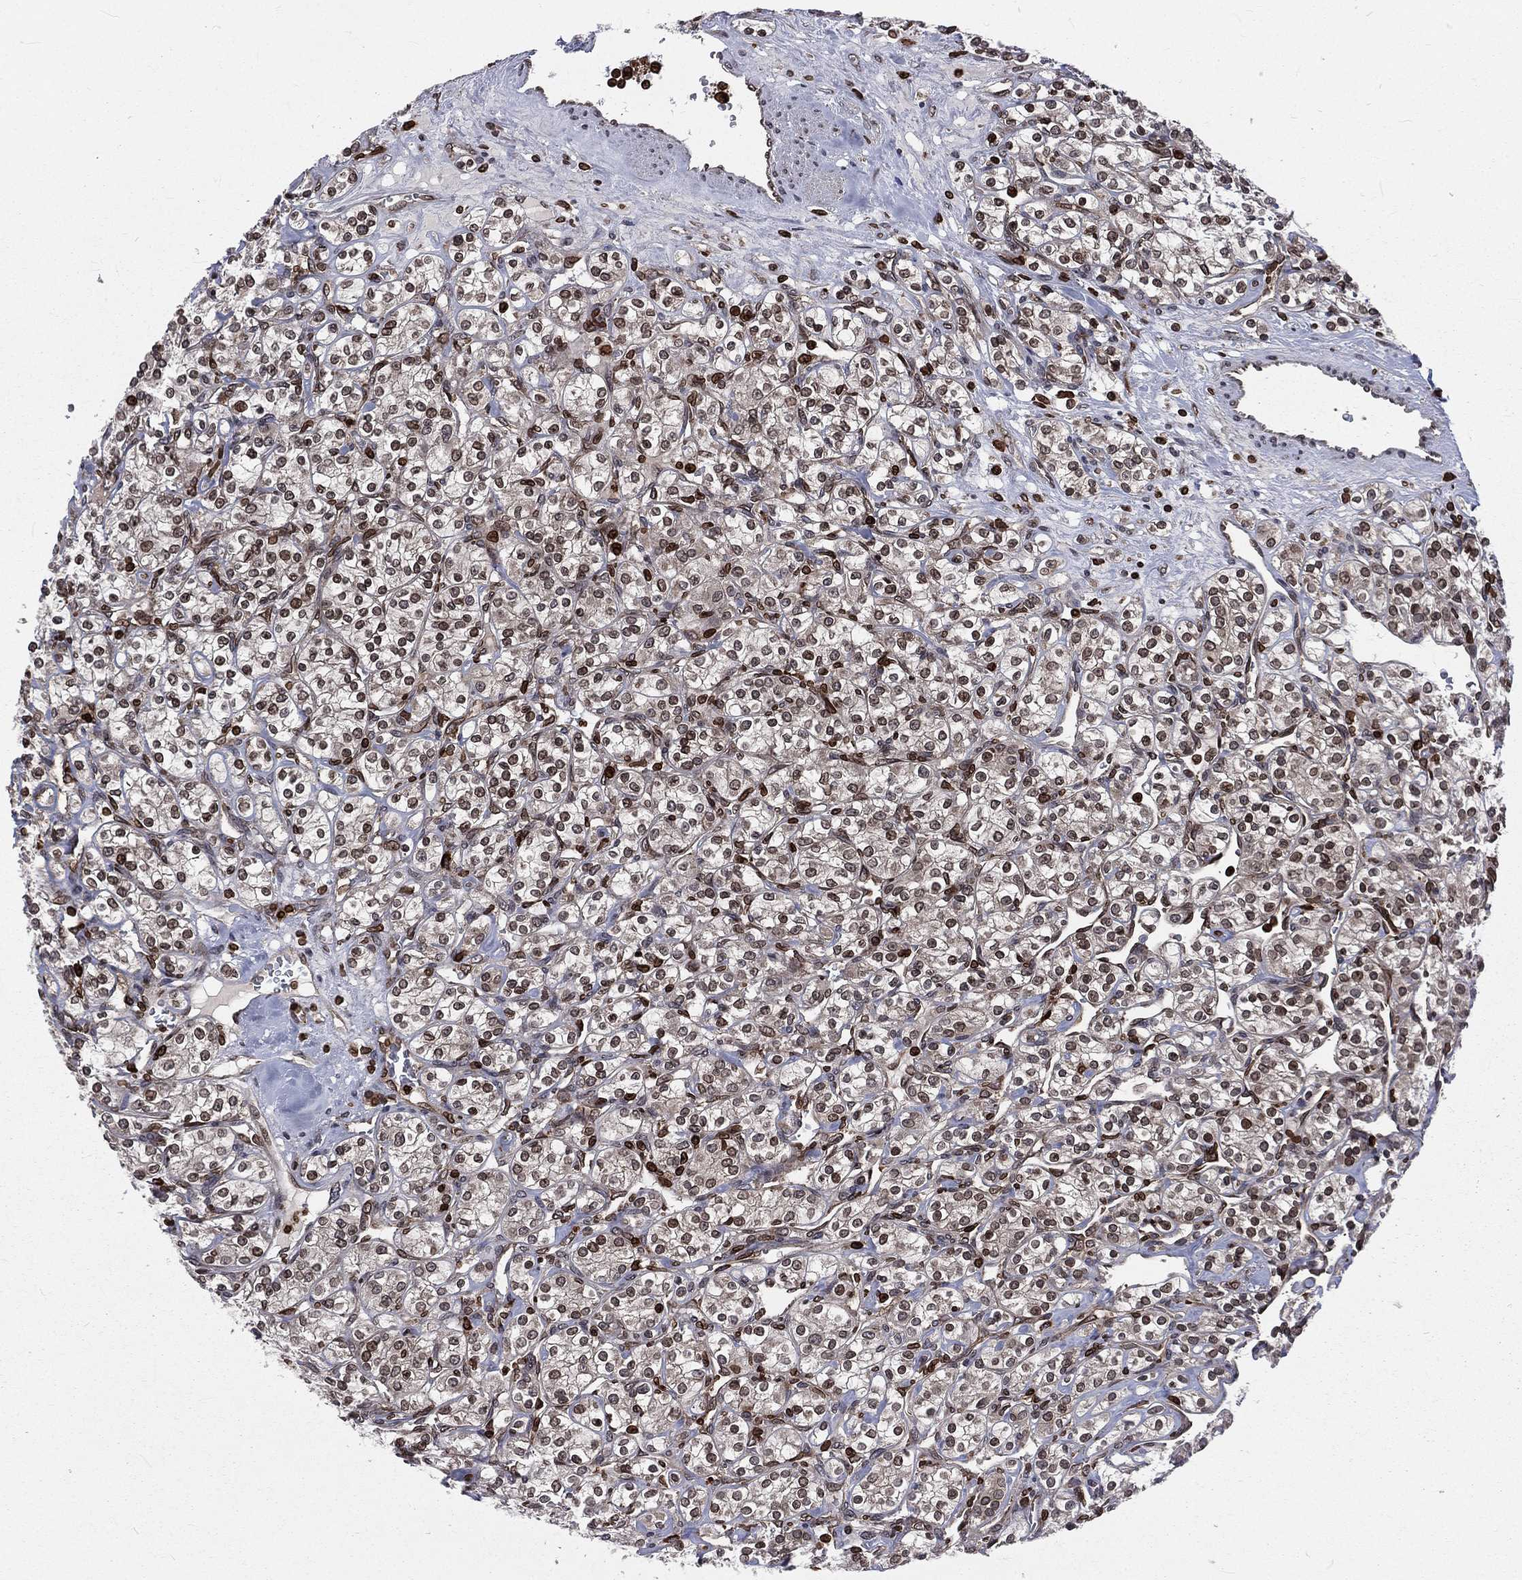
{"staining": {"intensity": "moderate", "quantity": "<25%", "location": "cytoplasmic/membranous,nuclear"}, "tissue": "renal cancer", "cell_type": "Tumor cells", "image_type": "cancer", "snomed": [{"axis": "morphology", "description": "Adenocarcinoma, NOS"}, {"axis": "topography", "description": "Kidney"}], "caption": "A low amount of moderate cytoplasmic/membranous and nuclear positivity is identified in approximately <25% of tumor cells in adenocarcinoma (renal) tissue. (DAB IHC with brightfield microscopy, high magnification).", "gene": "LBR", "patient": {"sex": "male", "age": 77}}